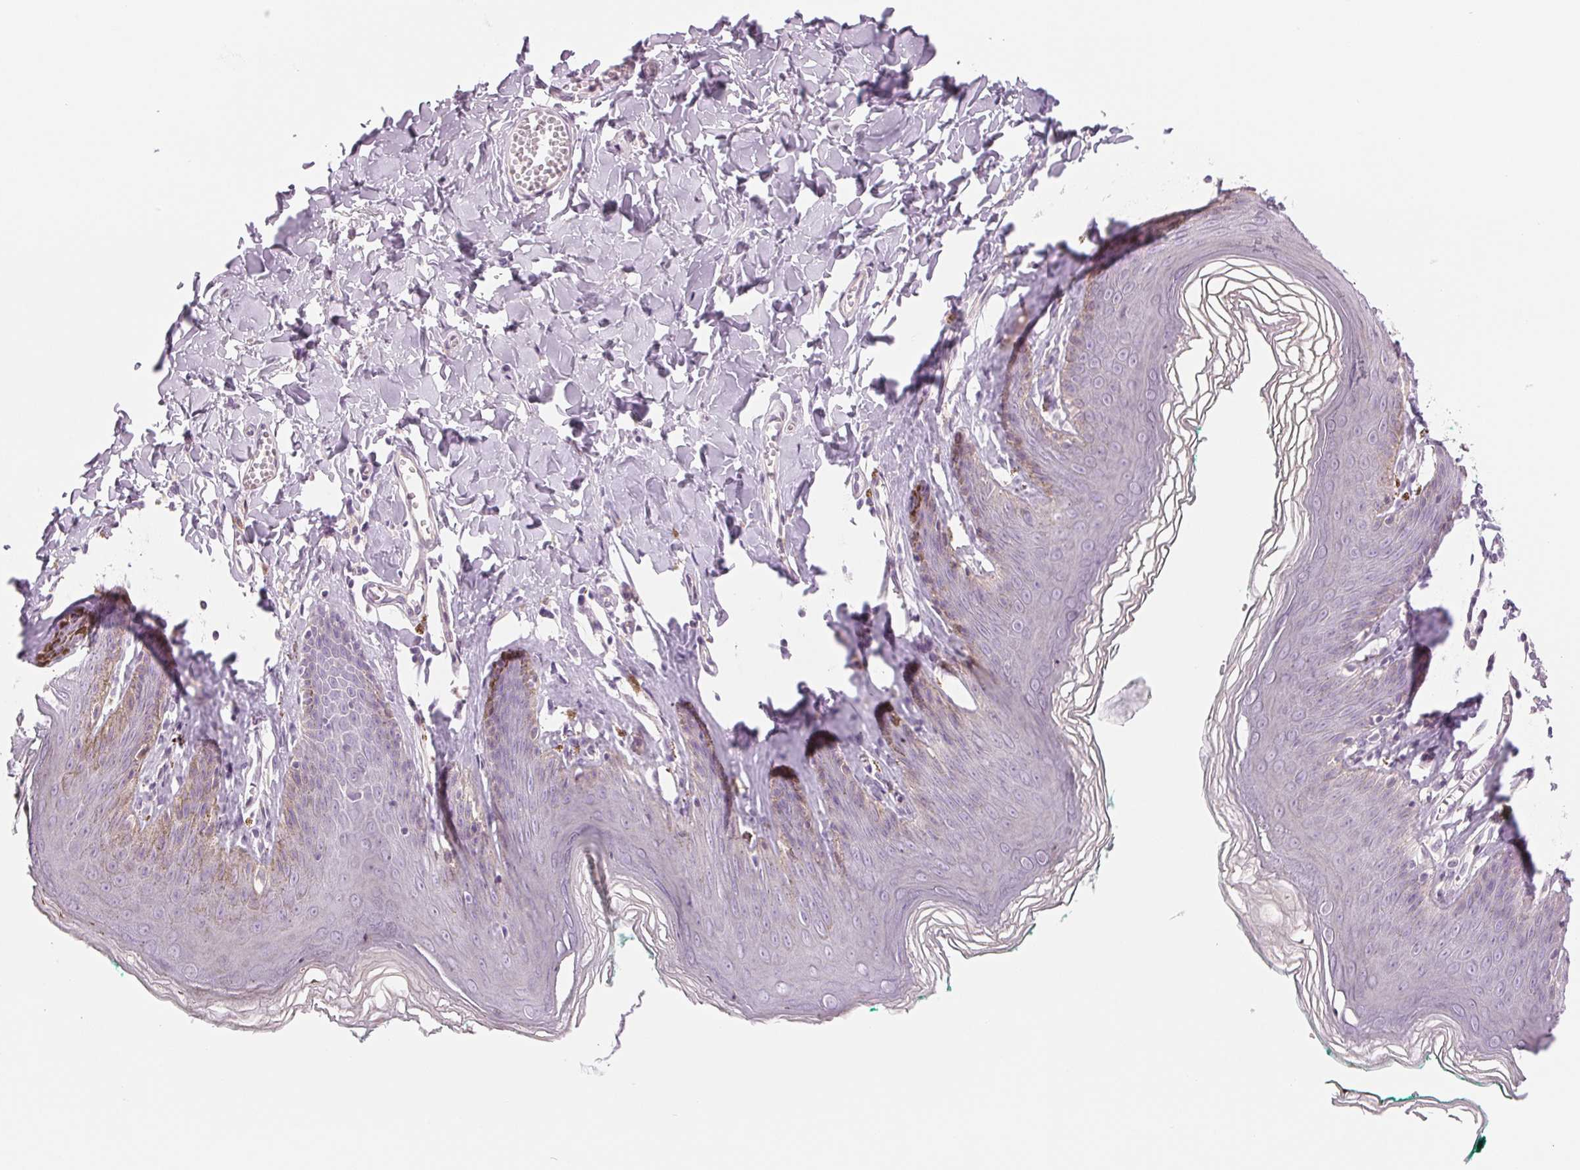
{"staining": {"intensity": "negative", "quantity": "none", "location": "none"}, "tissue": "skin", "cell_type": "Epidermal cells", "image_type": "normal", "snomed": [{"axis": "morphology", "description": "Normal tissue, NOS"}, {"axis": "topography", "description": "Vulva"}, {"axis": "topography", "description": "Peripheral nerve tissue"}], "caption": "Histopathology image shows no significant protein staining in epidermal cells of unremarkable skin. (Brightfield microscopy of DAB (3,3'-diaminobenzidine) IHC at high magnification).", "gene": "CCDC168", "patient": {"sex": "female", "age": 66}}